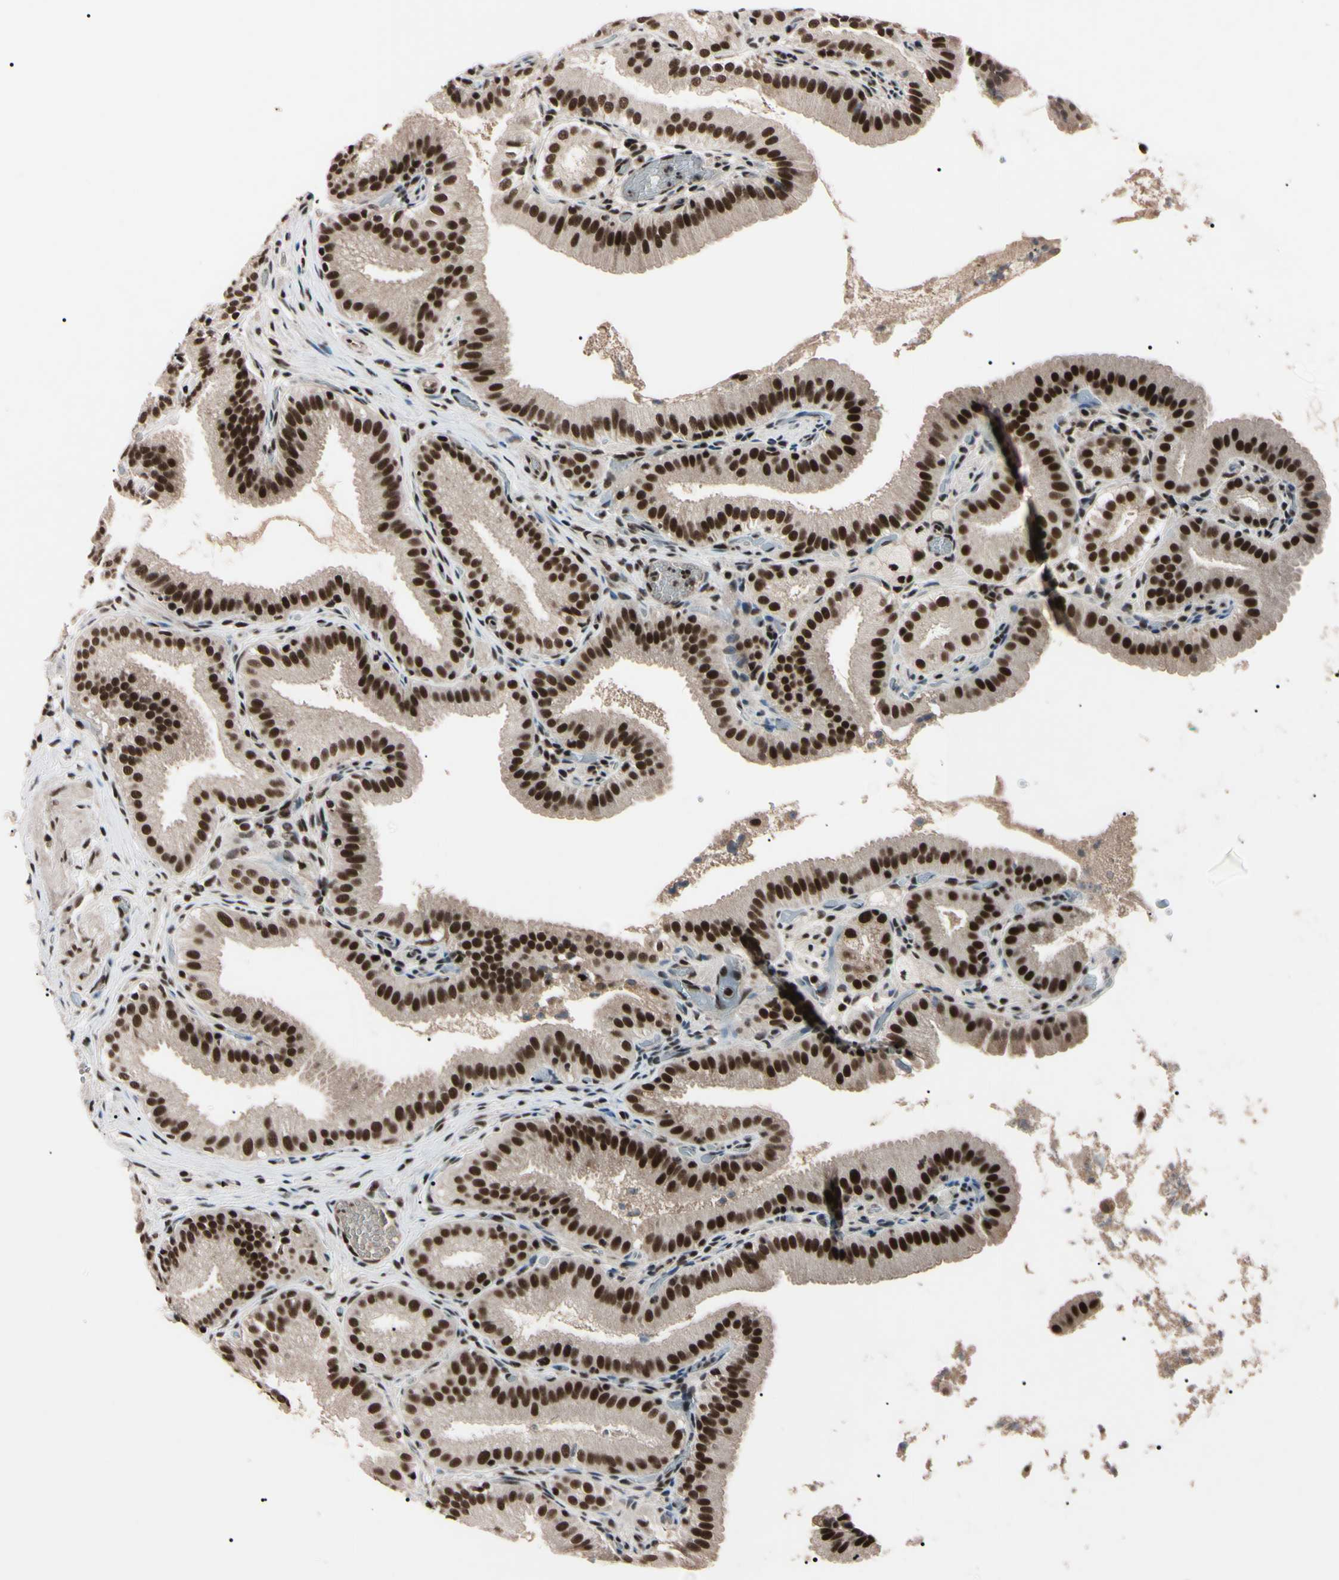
{"staining": {"intensity": "strong", "quantity": "25%-75%", "location": "cytoplasmic/membranous,nuclear"}, "tissue": "gallbladder", "cell_type": "Glandular cells", "image_type": "normal", "snomed": [{"axis": "morphology", "description": "Normal tissue, NOS"}, {"axis": "topography", "description": "Gallbladder"}], "caption": "Immunohistochemical staining of benign gallbladder exhibits high levels of strong cytoplasmic/membranous,nuclear expression in about 25%-75% of glandular cells.", "gene": "YY1", "patient": {"sex": "male", "age": 54}}